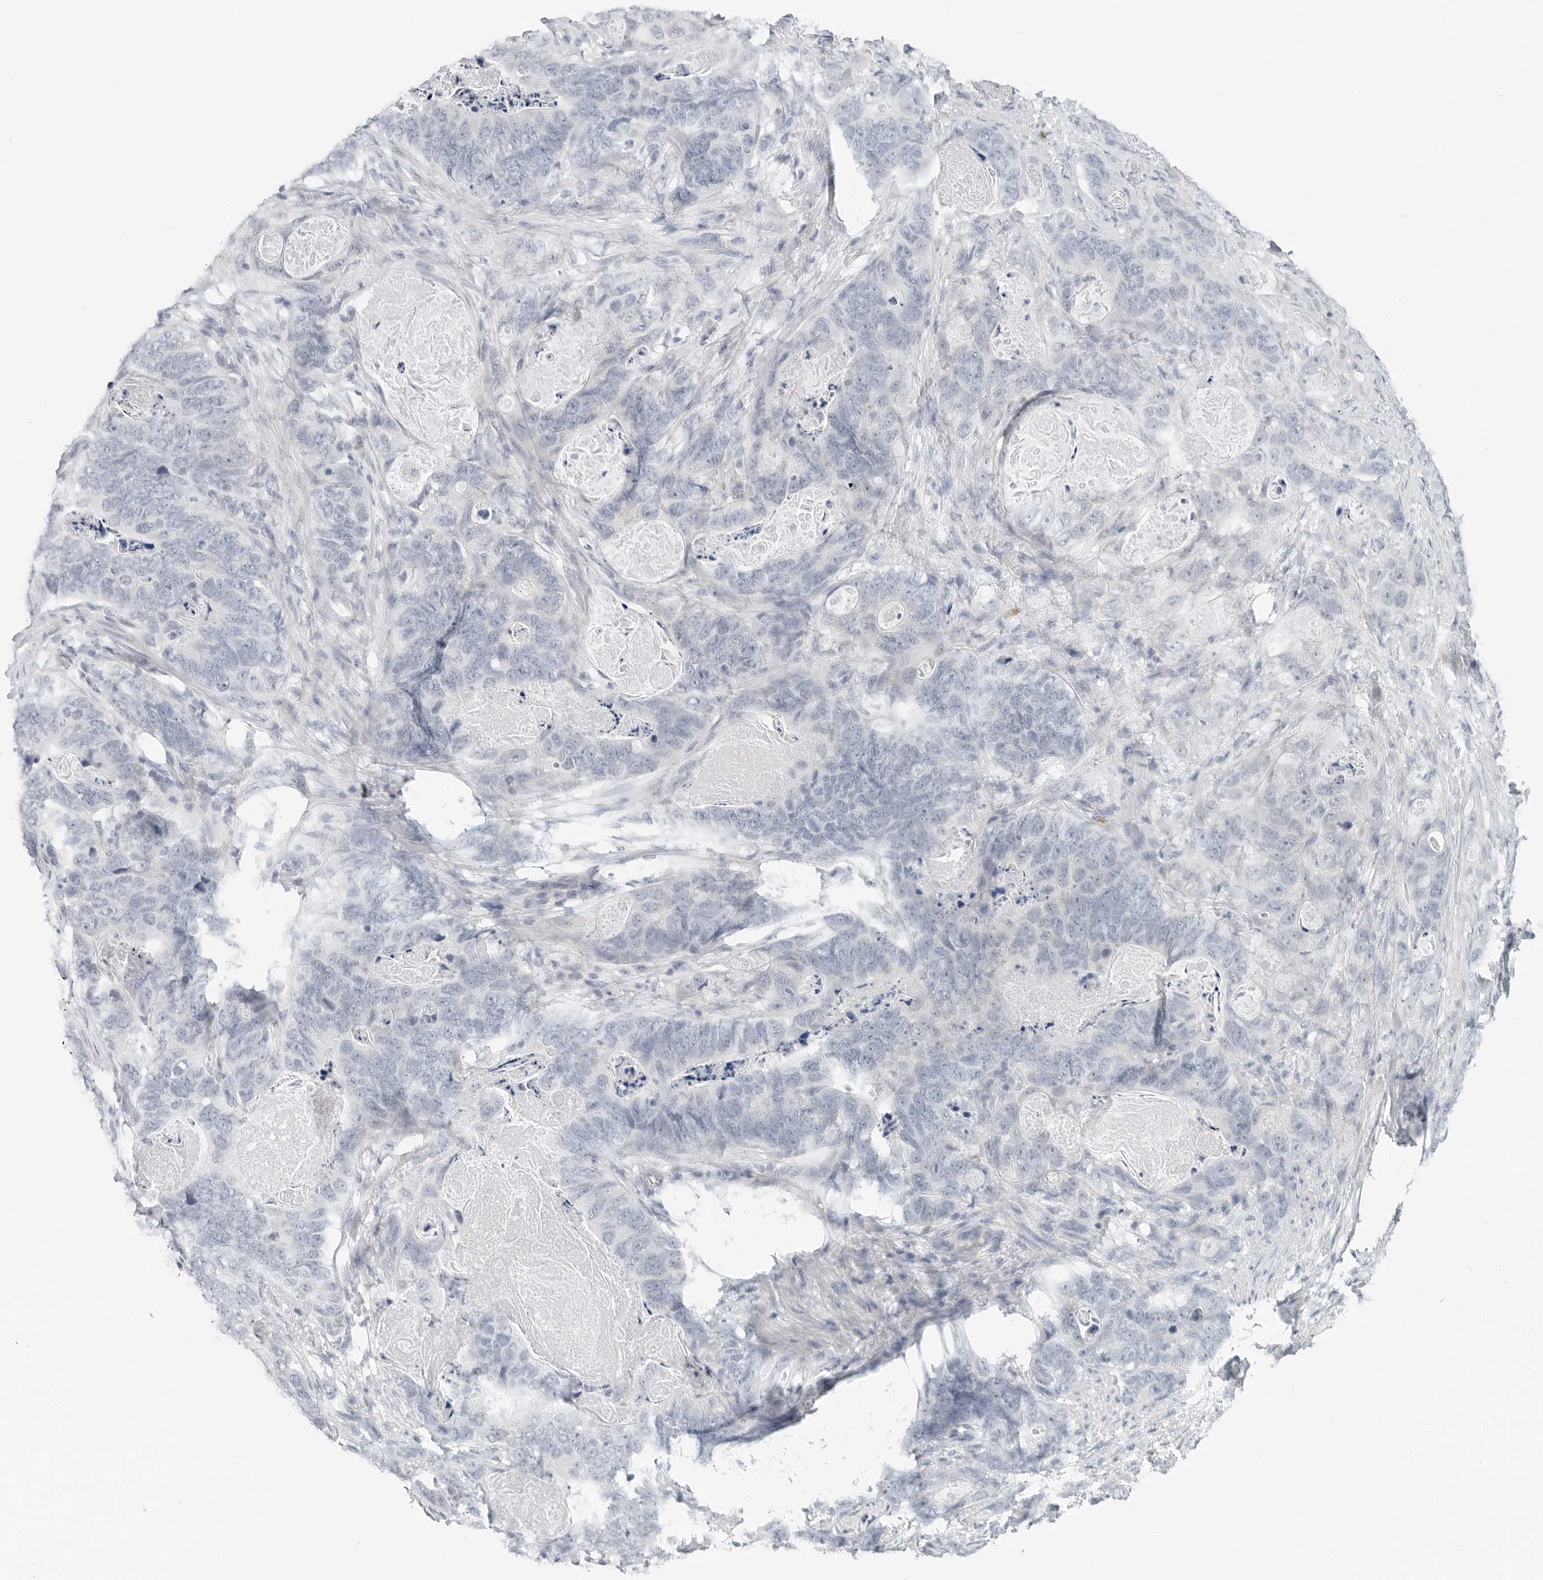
{"staining": {"intensity": "negative", "quantity": "none", "location": "none"}, "tissue": "stomach cancer", "cell_type": "Tumor cells", "image_type": "cancer", "snomed": [{"axis": "morphology", "description": "Normal tissue, NOS"}, {"axis": "morphology", "description": "Adenocarcinoma, NOS"}, {"axis": "topography", "description": "Stomach"}], "caption": "Histopathology image shows no protein staining in tumor cells of stomach cancer tissue.", "gene": "XIRP1", "patient": {"sex": "female", "age": 89}}